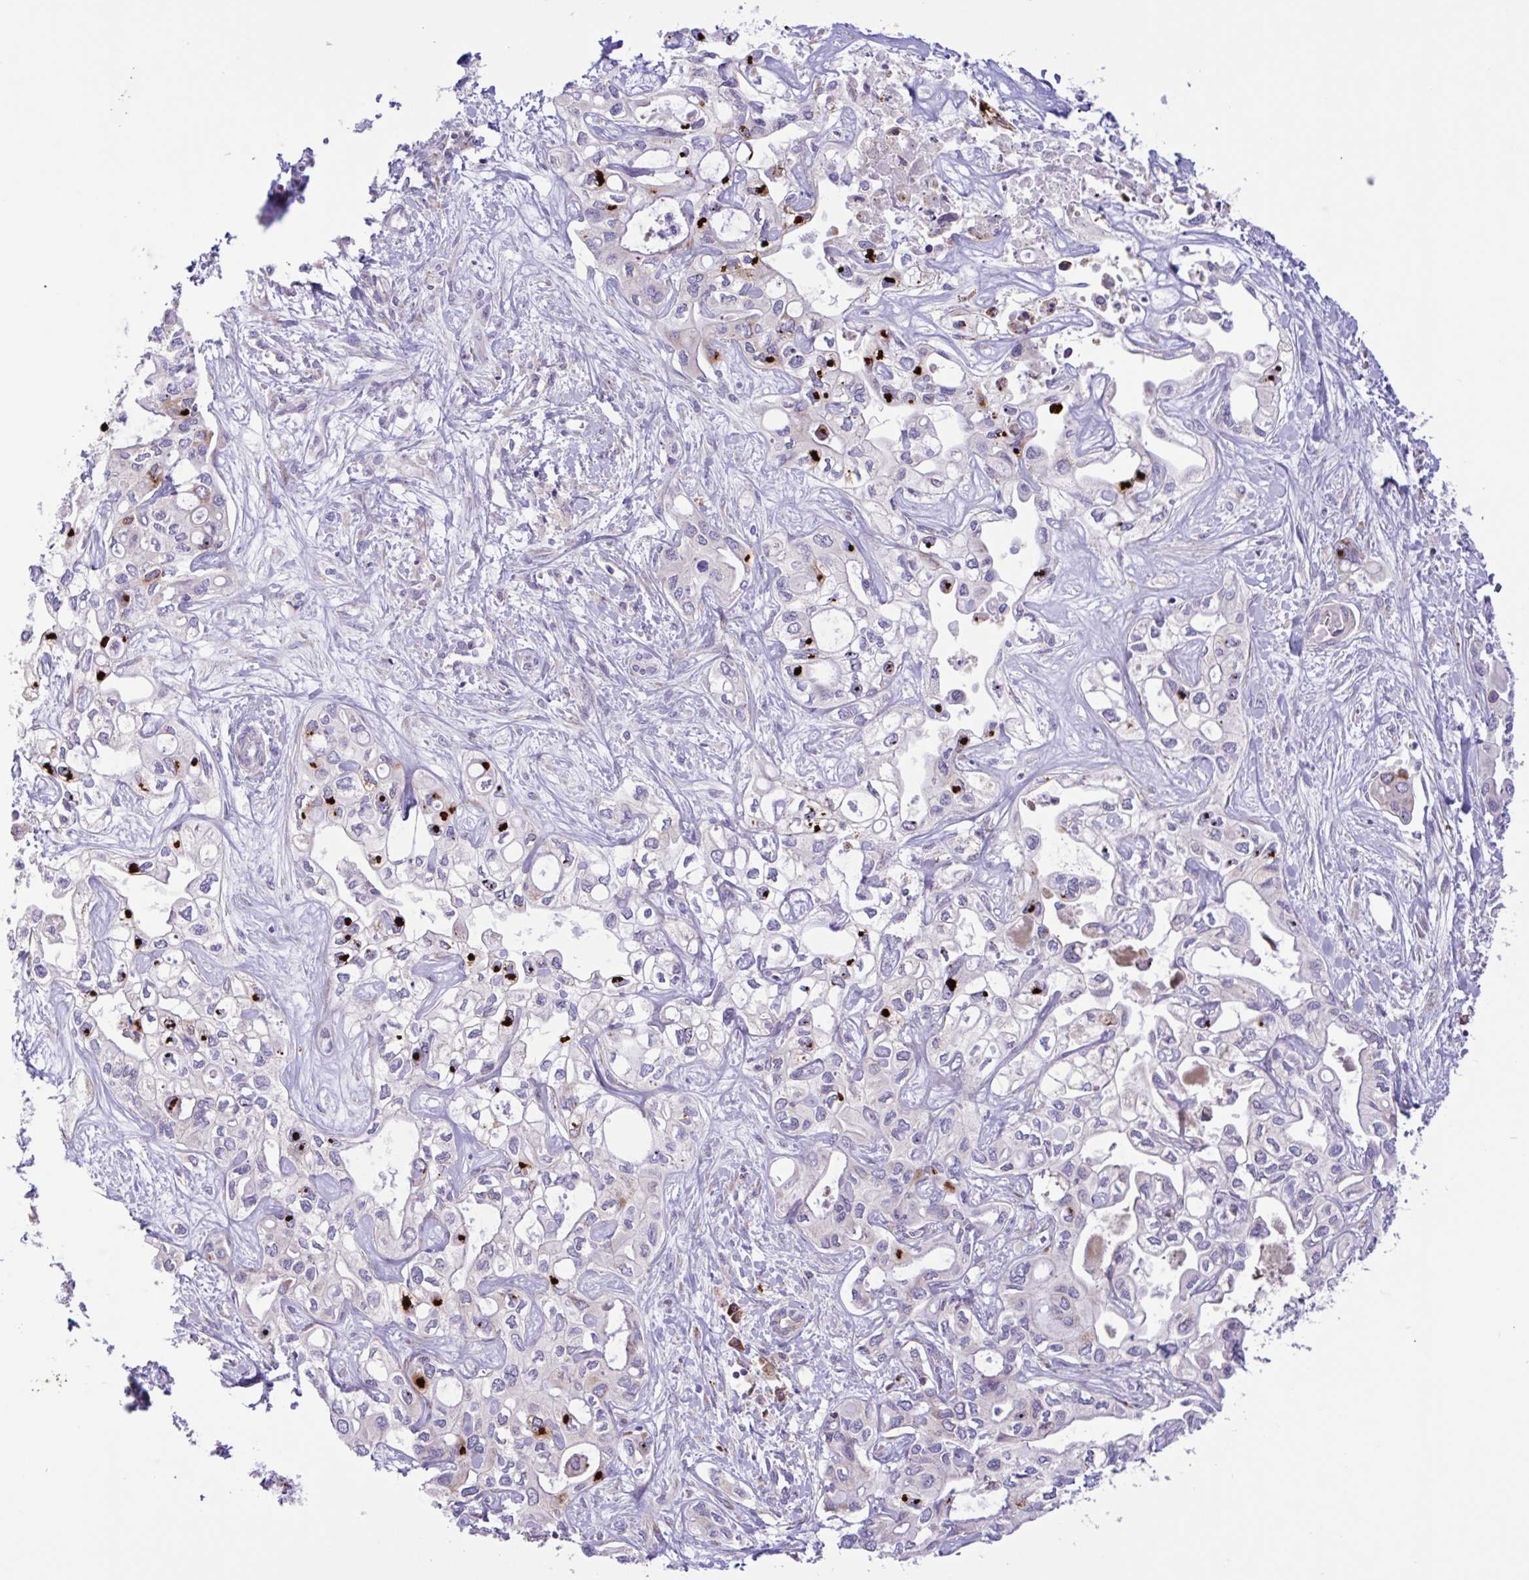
{"staining": {"intensity": "negative", "quantity": "none", "location": "none"}, "tissue": "liver cancer", "cell_type": "Tumor cells", "image_type": "cancer", "snomed": [{"axis": "morphology", "description": "Cholangiocarcinoma"}, {"axis": "topography", "description": "Liver"}], "caption": "An image of cholangiocarcinoma (liver) stained for a protein demonstrates no brown staining in tumor cells.", "gene": "DSC3", "patient": {"sex": "female", "age": 64}}